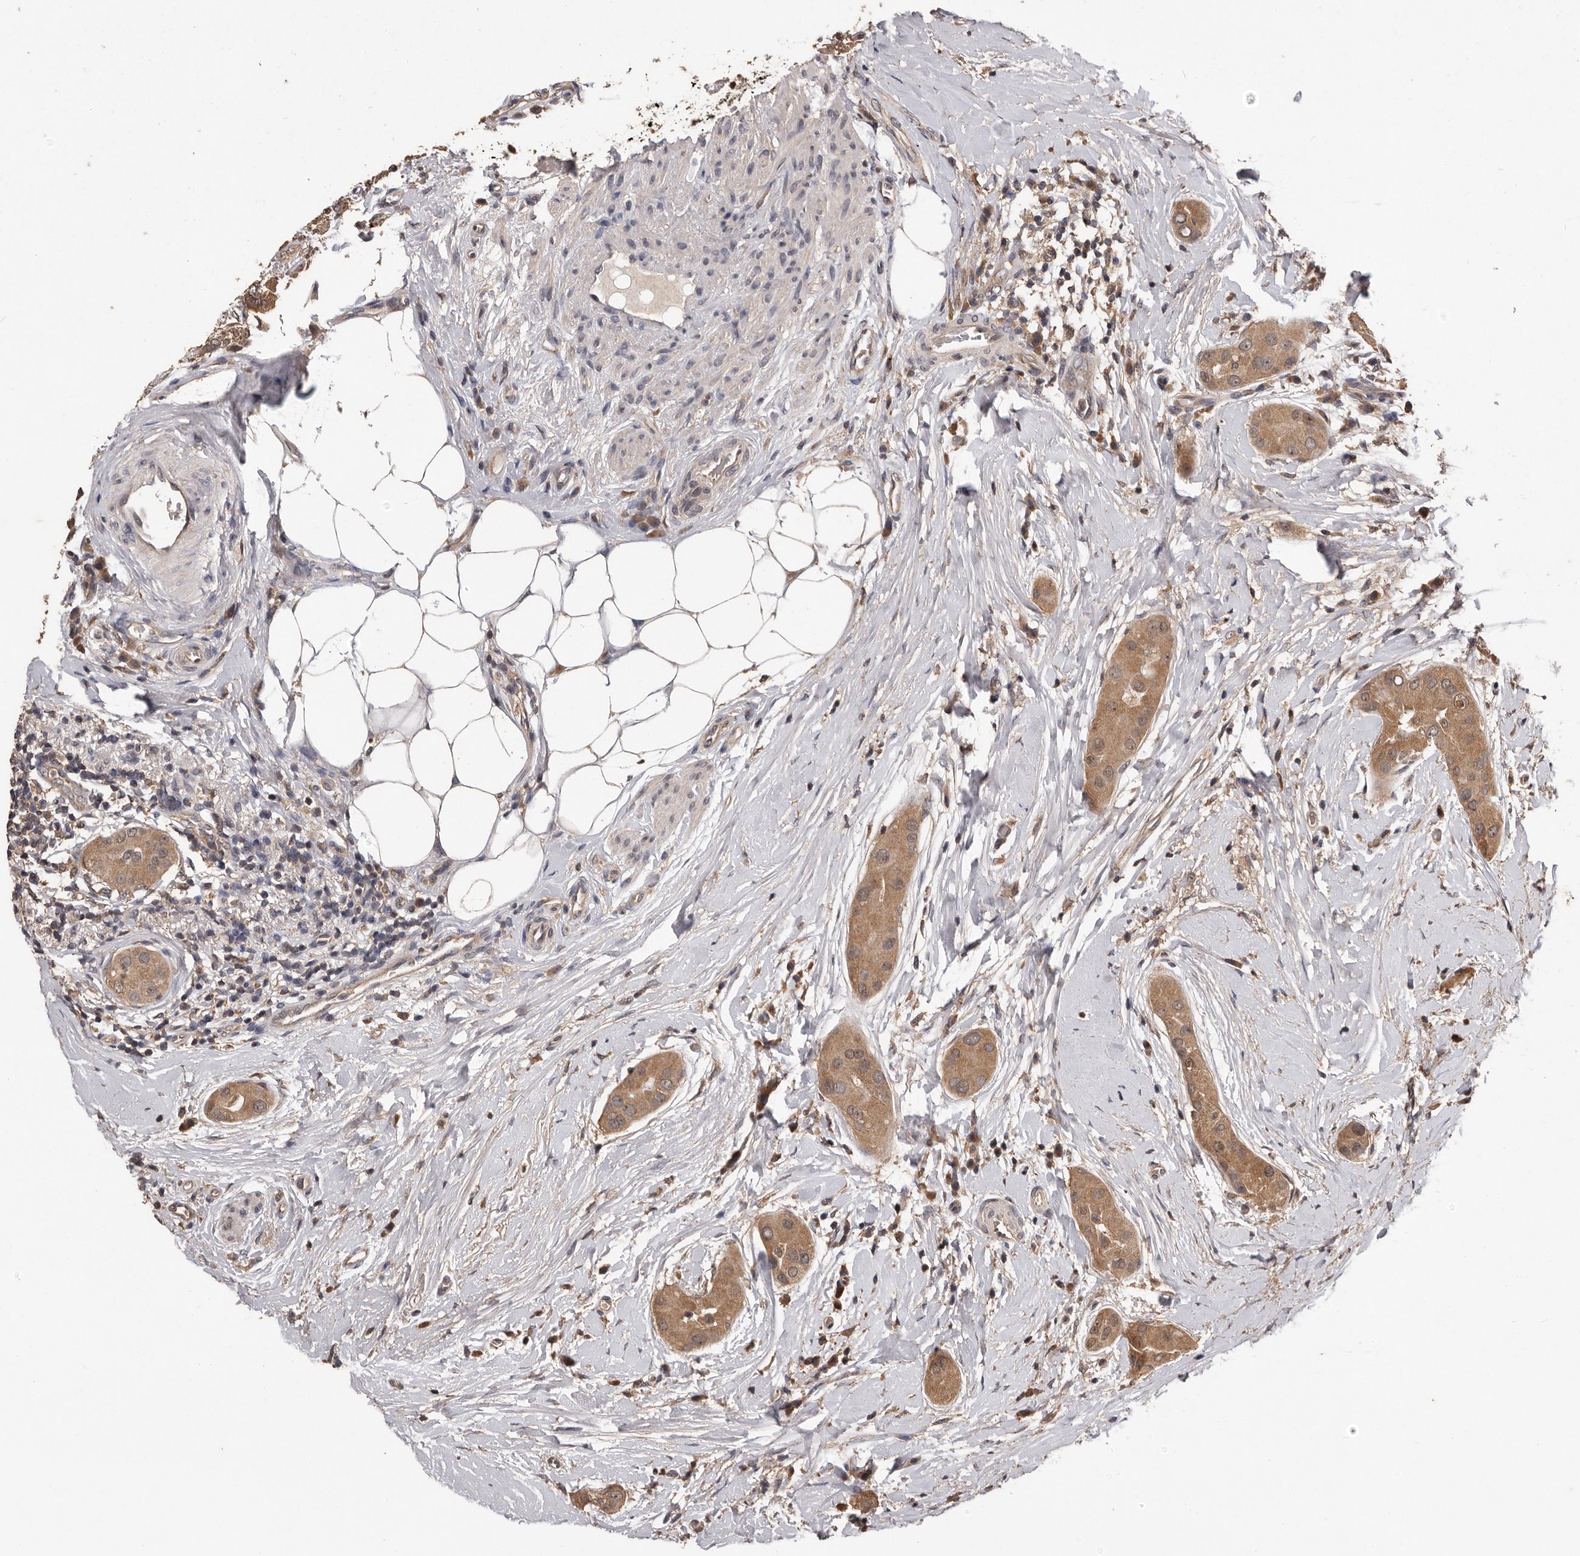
{"staining": {"intensity": "moderate", "quantity": ">75%", "location": "cytoplasmic/membranous,nuclear"}, "tissue": "thyroid cancer", "cell_type": "Tumor cells", "image_type": "cancer", "snomed": [{"axis": "morphology", "description": "Papillary adenocarcinoma, NOS"}, {"axis": "topography", "description": "Thyroid gland"}], "caption": "Immunohistochemical staining of thyroid cancer (papillary adenocarcinoma) demonstrates medium levels of moderate cytoplasmic/membranous and nuclear positivity in approximately >75% of tumor cells.", "gene": "VPS37A", "patient": {"sex": "male", "age": 33}}